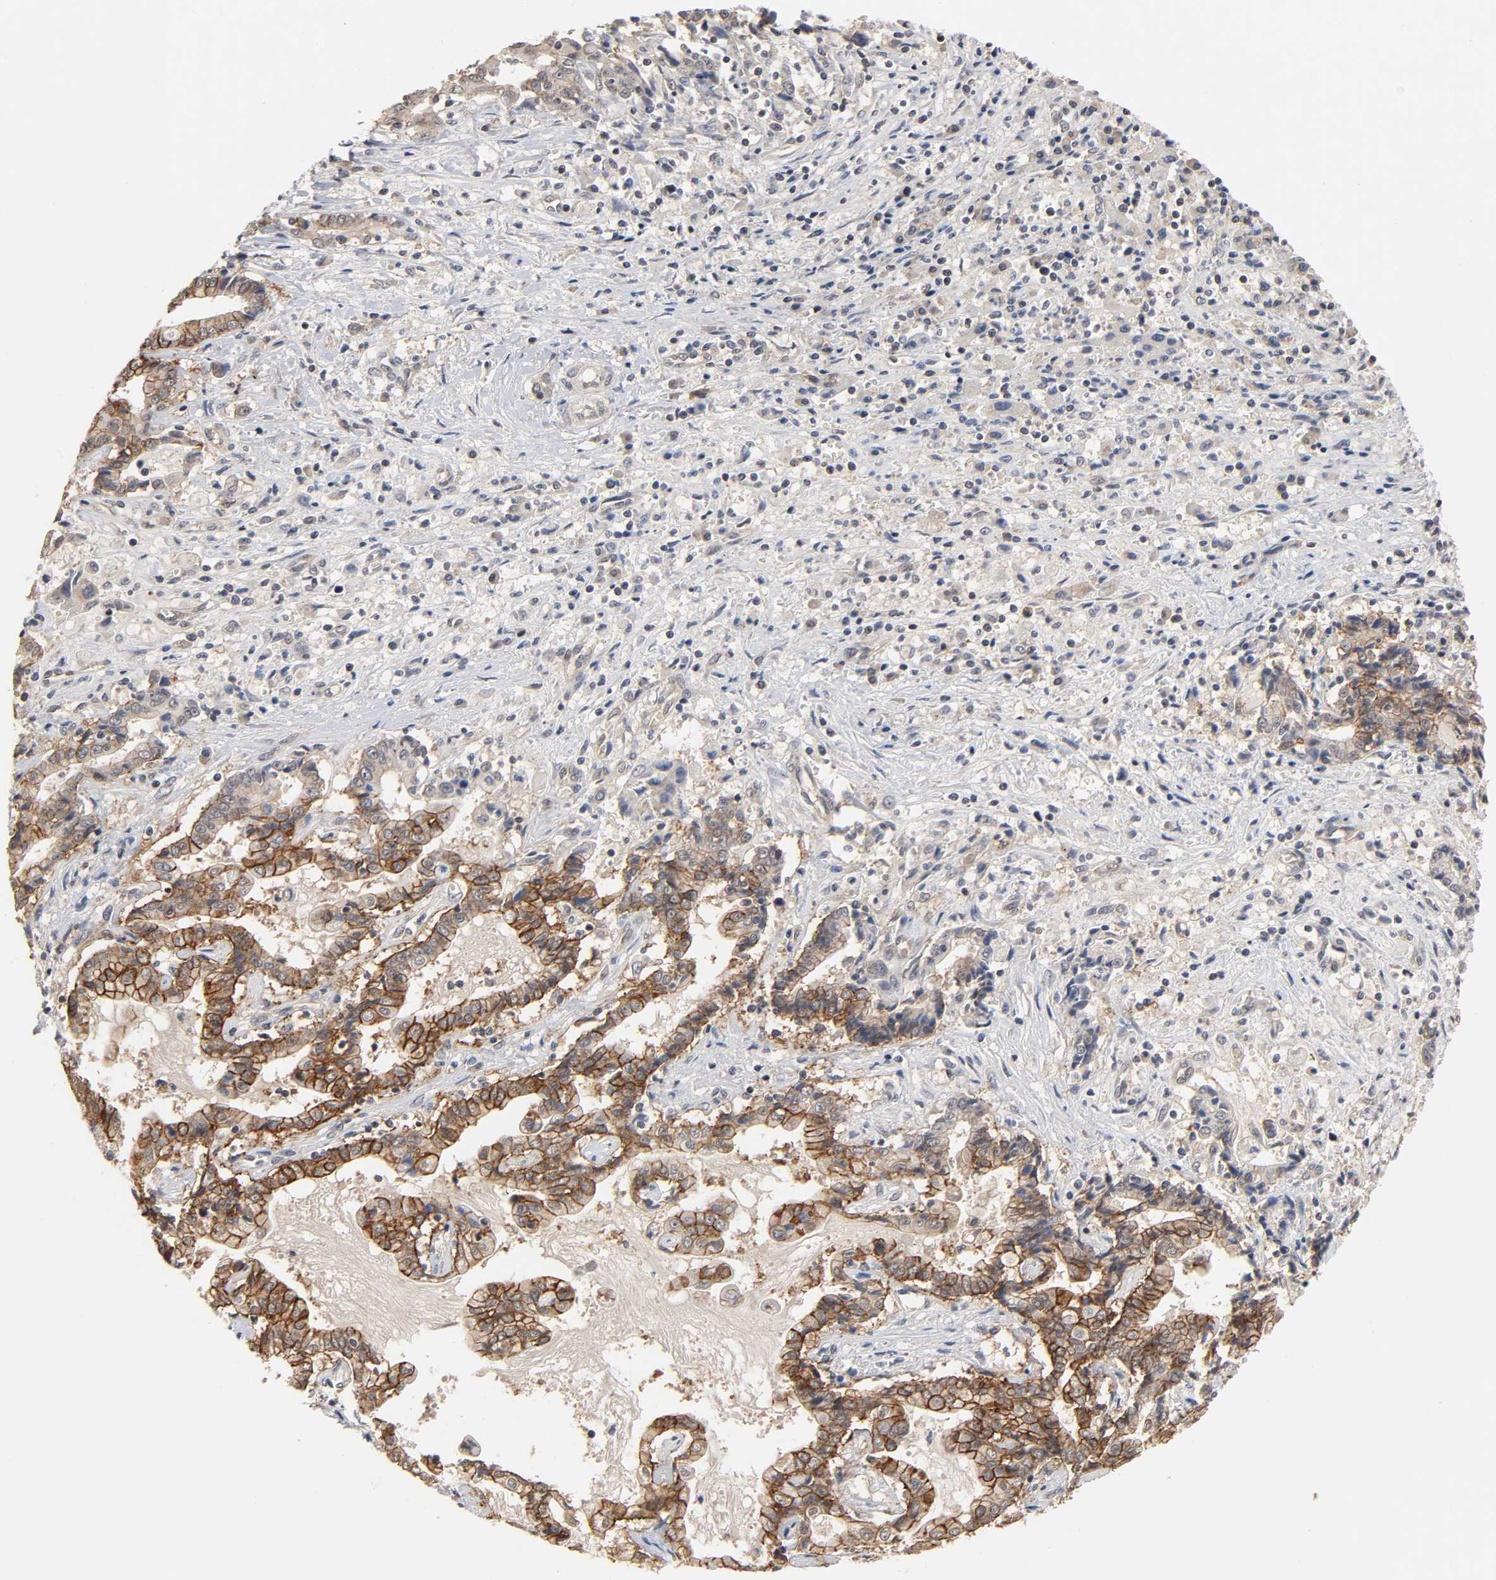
{"staining": {"intensity": "strong", "quantity": ">75%", "location": "cytoplasmic/membranous"}, "tissue": "liver cancer", "cell_type": "Tumor cells", "image_type": "cancer", "snomed": [{"axis": "morphology", "description": "Cholangiocarcinoma"}, {"axis": "topography", "description": "Liver"}], "caption": "Approximately >75% of tumor cells in human liver cholangiocarcinoma show strong cytoplasmic/membranous protein positivity as visualized by brown immunohistochemical staining.", "gene": "HTR1E", "patient": {"sex": "male", "age": 57}}